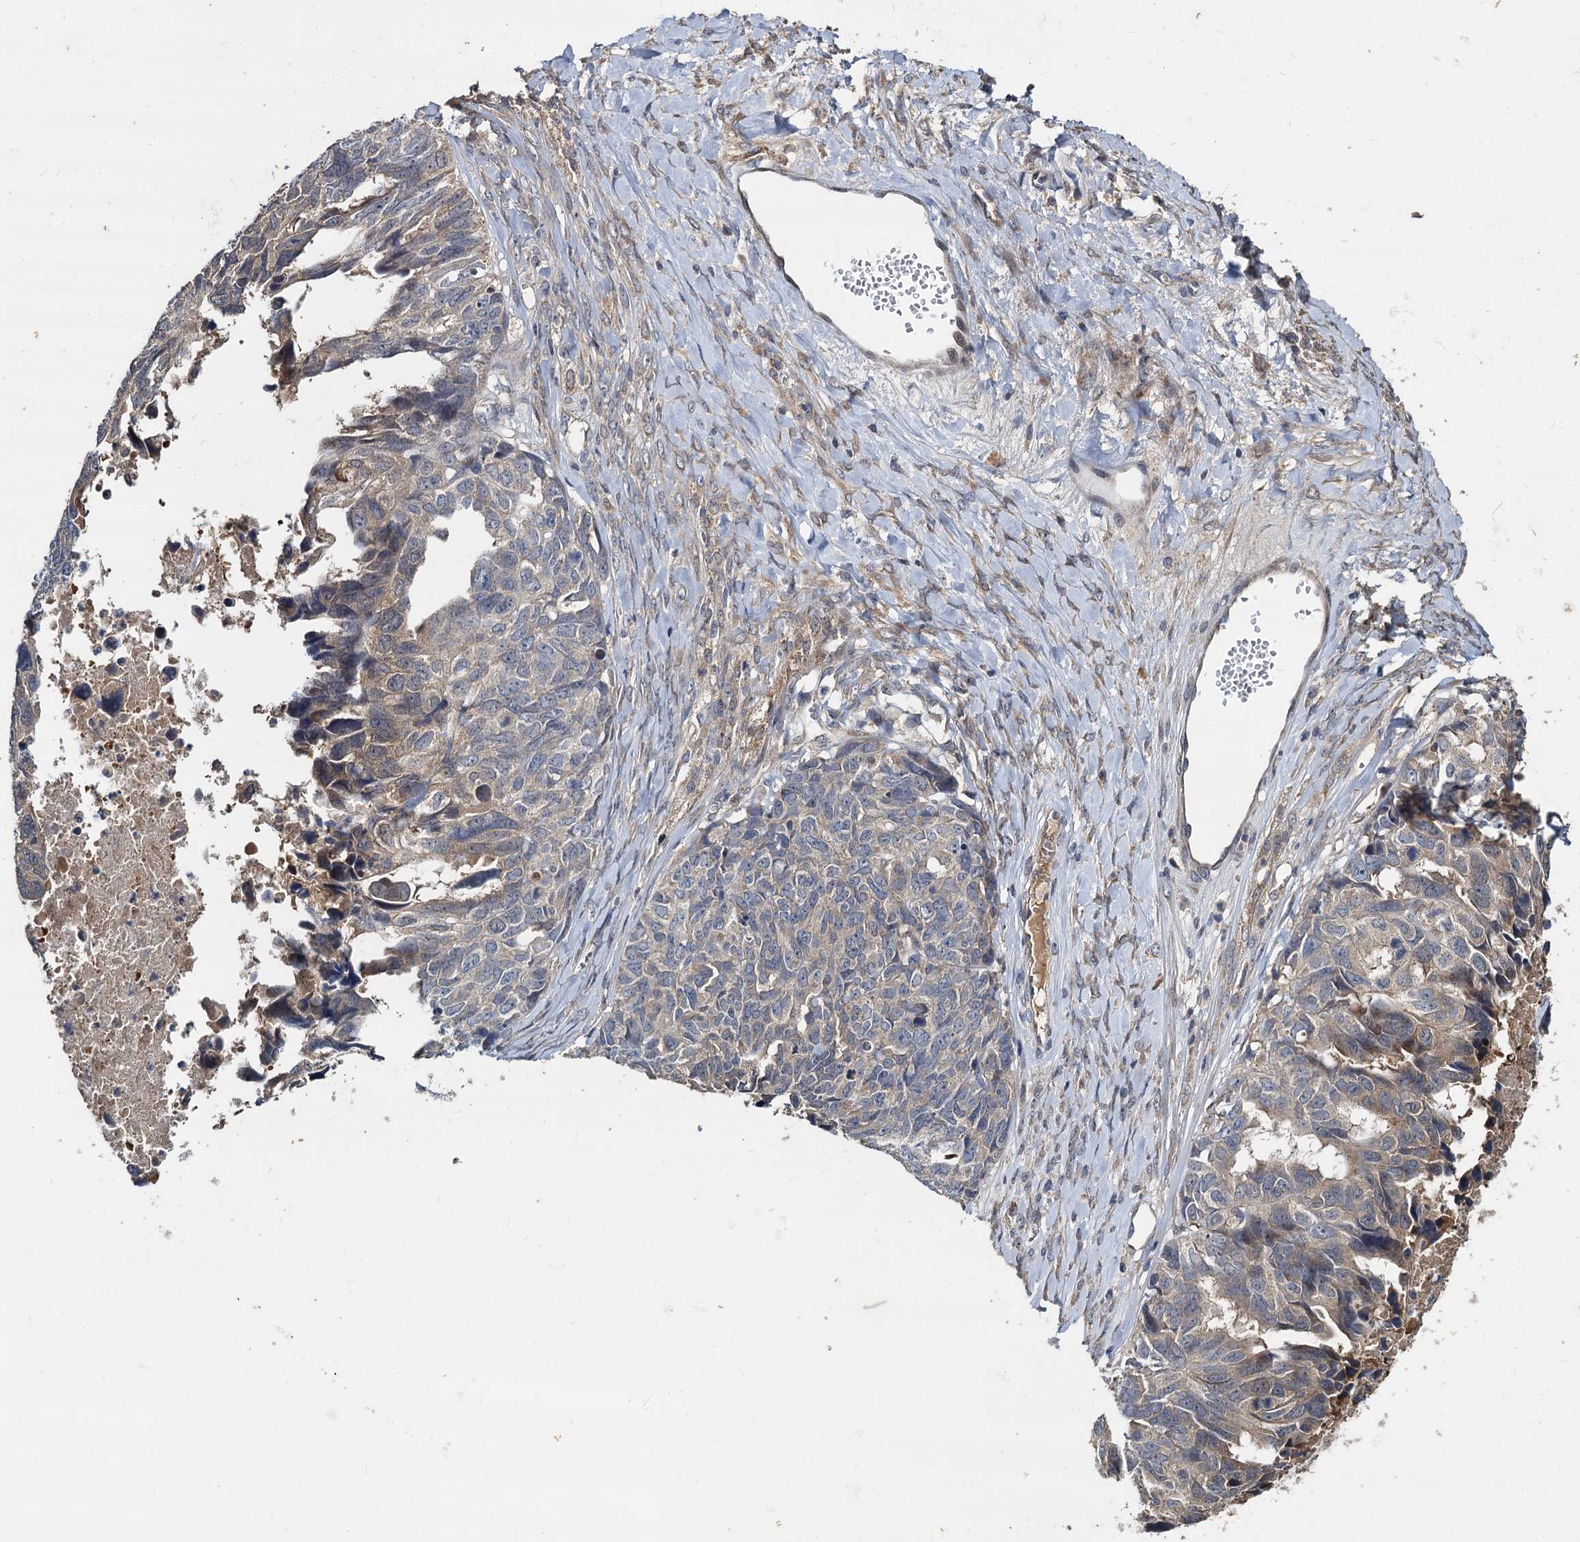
{"staining": {"intensity": "weak", "quantity": "<25%", "location": "cytoplasmic/membranous"}, "tissue": "ovarian cancer", "cell_type": "Tumor cells", "image_type": "cancer", "snomed": [{"axis": "morphology", "description": "Cystadenocarcinoma, serous, NOS"}, {"axis": "topography", "description": "Ovary"}], "caption": "IHC photomicrograph of neoplastic tissue: human ovarian cancer (serous cystadenocarcinoma) stained with DAB exhibits no significant protein expression in tumor cells.", "gene": "CCDC184", "patient": {"sex": "female", "age": 79}}